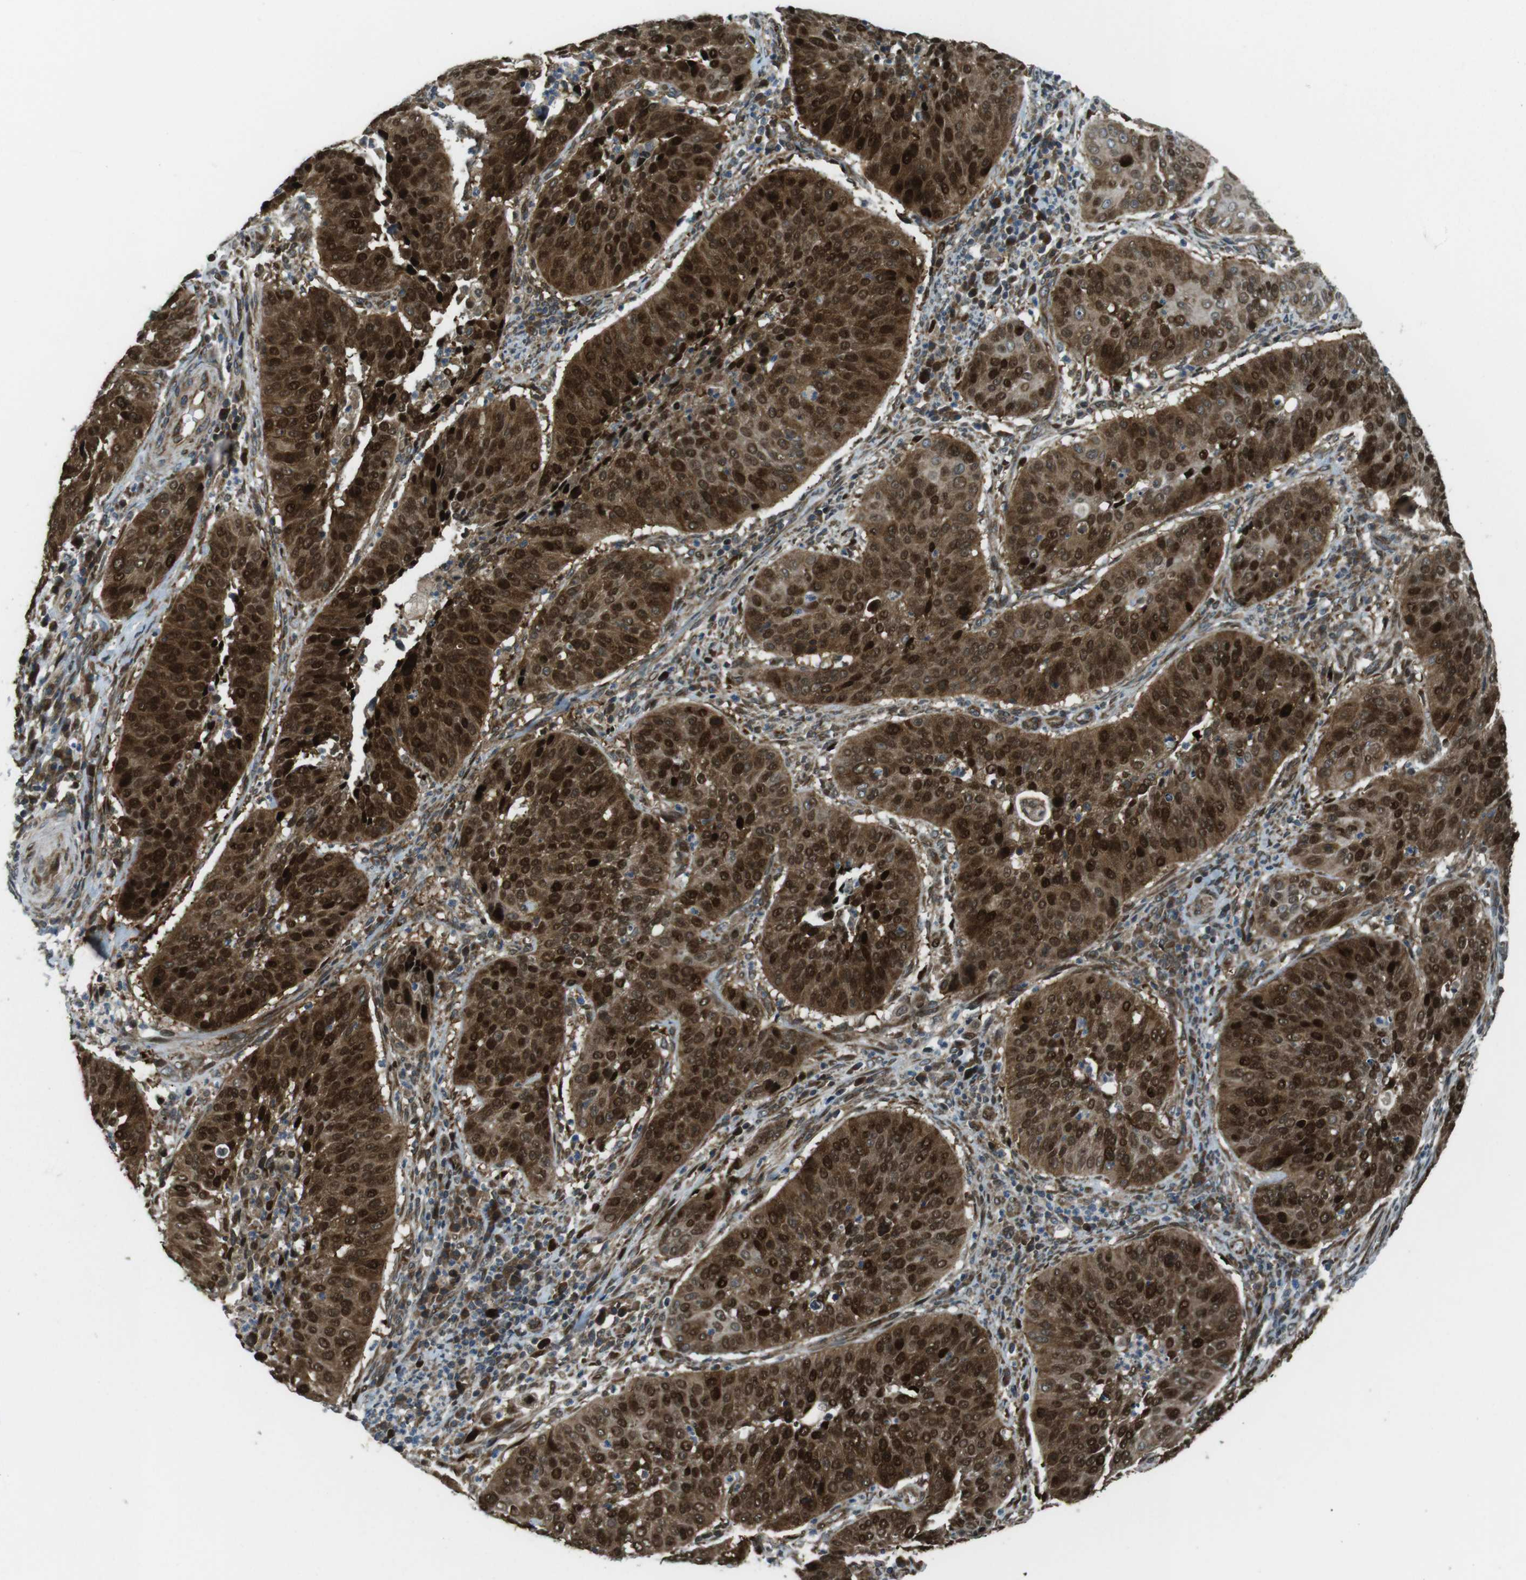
{"staining": {"intensity": "strong", "quantity": ">75%", "location": "cytoplasmic/membranous,nuclear"}, "tissue": "cervical cancer", "cell_type": "Tumor cells", "image_type": "cancer", "snomed": [{"axis": "morphology", "description": "Normal tissue, NOS"}, {"axis": "morphology", "description": "Squamous cell carcinoma, NOS"}, {"axis": "topography", "description": "Cervix"}], "caption": "Immunohistochemical staining of cervical cancer reveals high levels of strong cytoplasmic/membranous and nuclear staining in about >75% of tumor cells.", "gene": "ZNF330", "patient": {"sex": "female", "age": 39}}